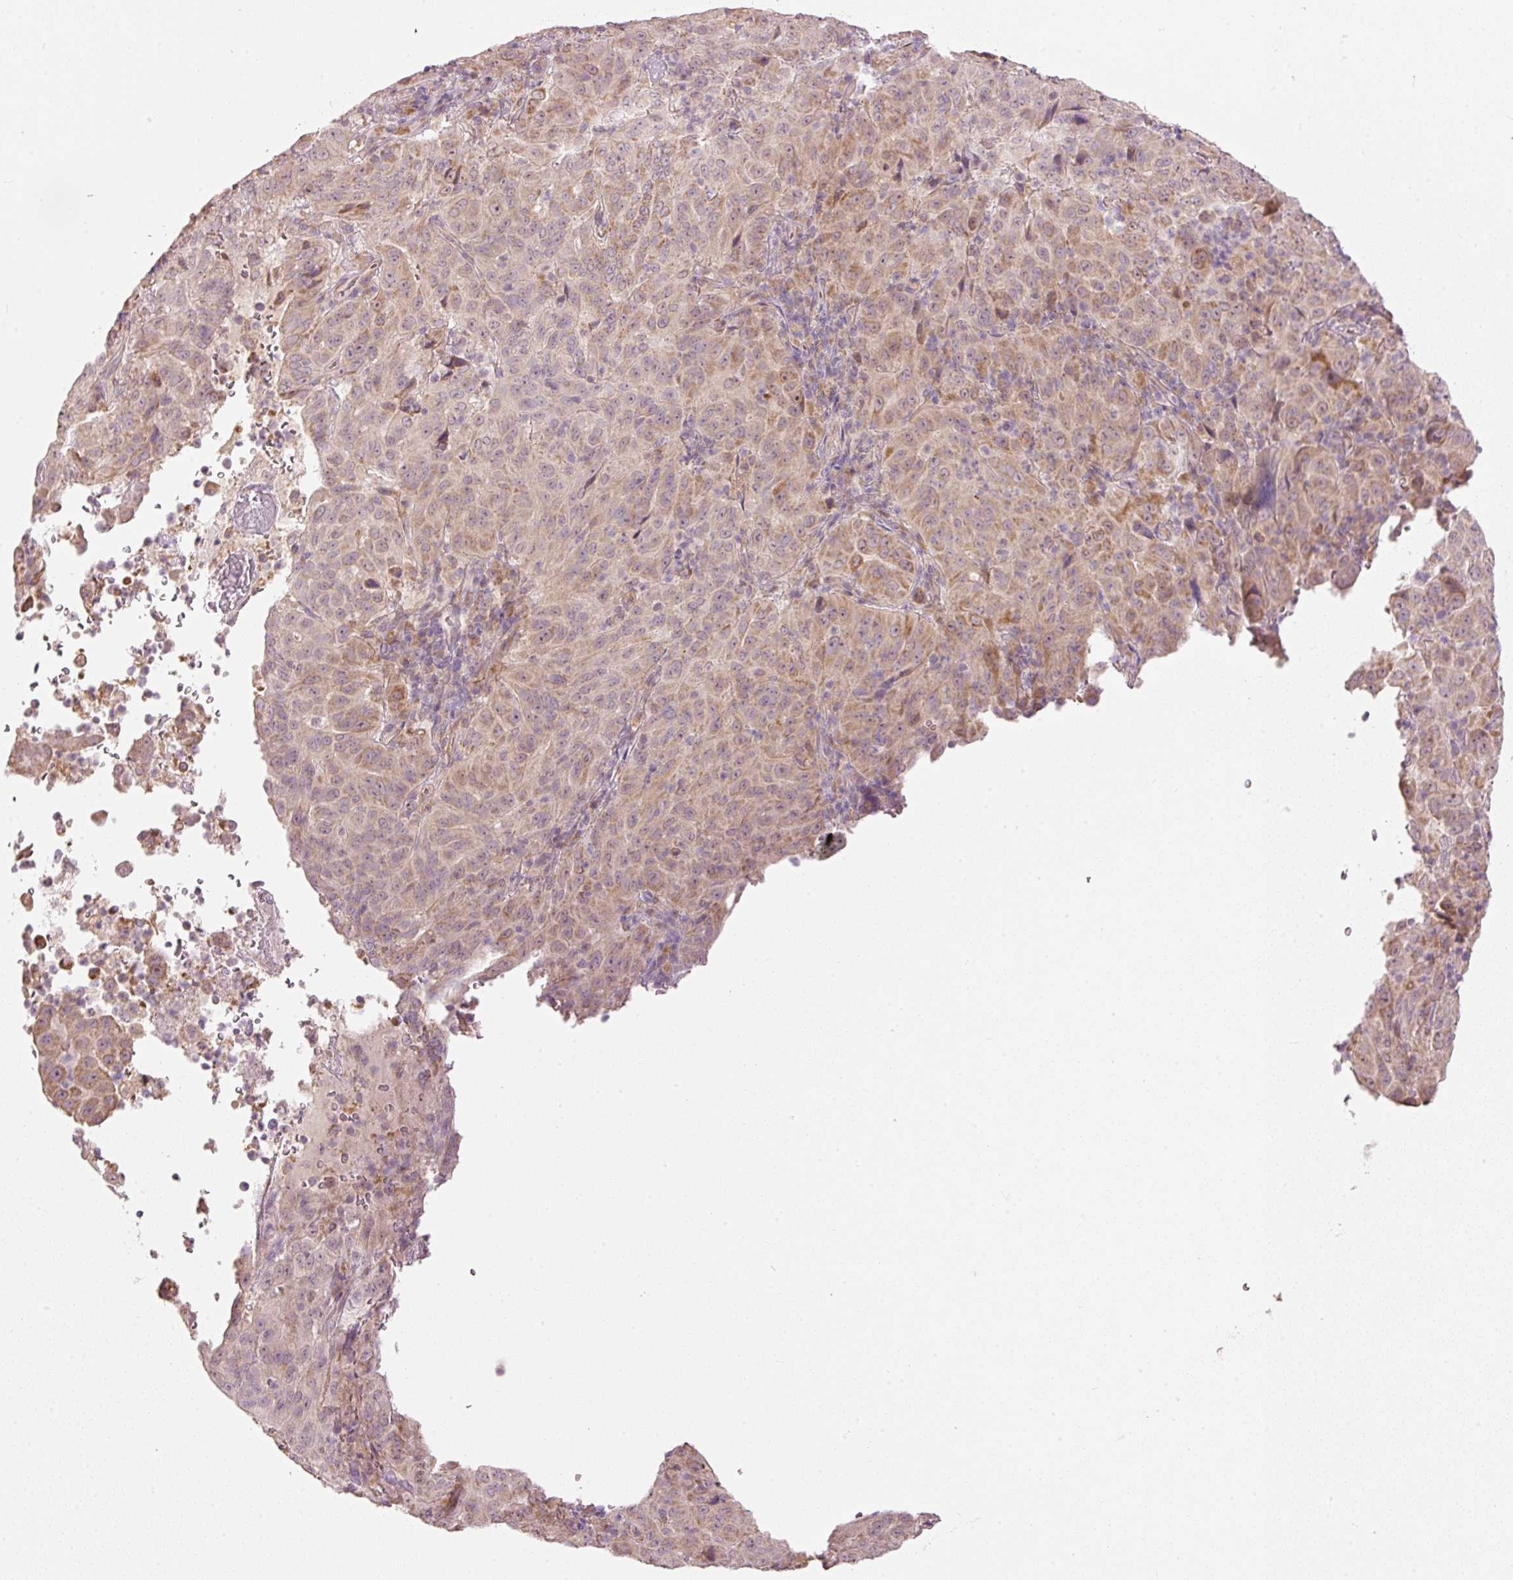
{"staining": {"intensity": "weak", "quantity": "25%-75%", "location": "cytoplasmic/membranous"}, "tissue": "pancreatic cancer", "cell_type": "Tumor cells", "image_type": "cancer", "snomed": [{"axis": "morphology", "description": "Adenocarcinoma, NOS"}, {"axis": "topography", "description": "Pancreas"}], "caption": "Immunohistochemistry (IHC) histopathology image of neoplastic tissue: human pancreatic cancer stained using IHC shows low levels of weak protein expression localized specifically in the cytoplasmic/membranous of tumor cells, appearing as a cytoplasmic/membranous brown color.", "gene": "CDC20B", "patient": {"sex": "male", "age": 63}}